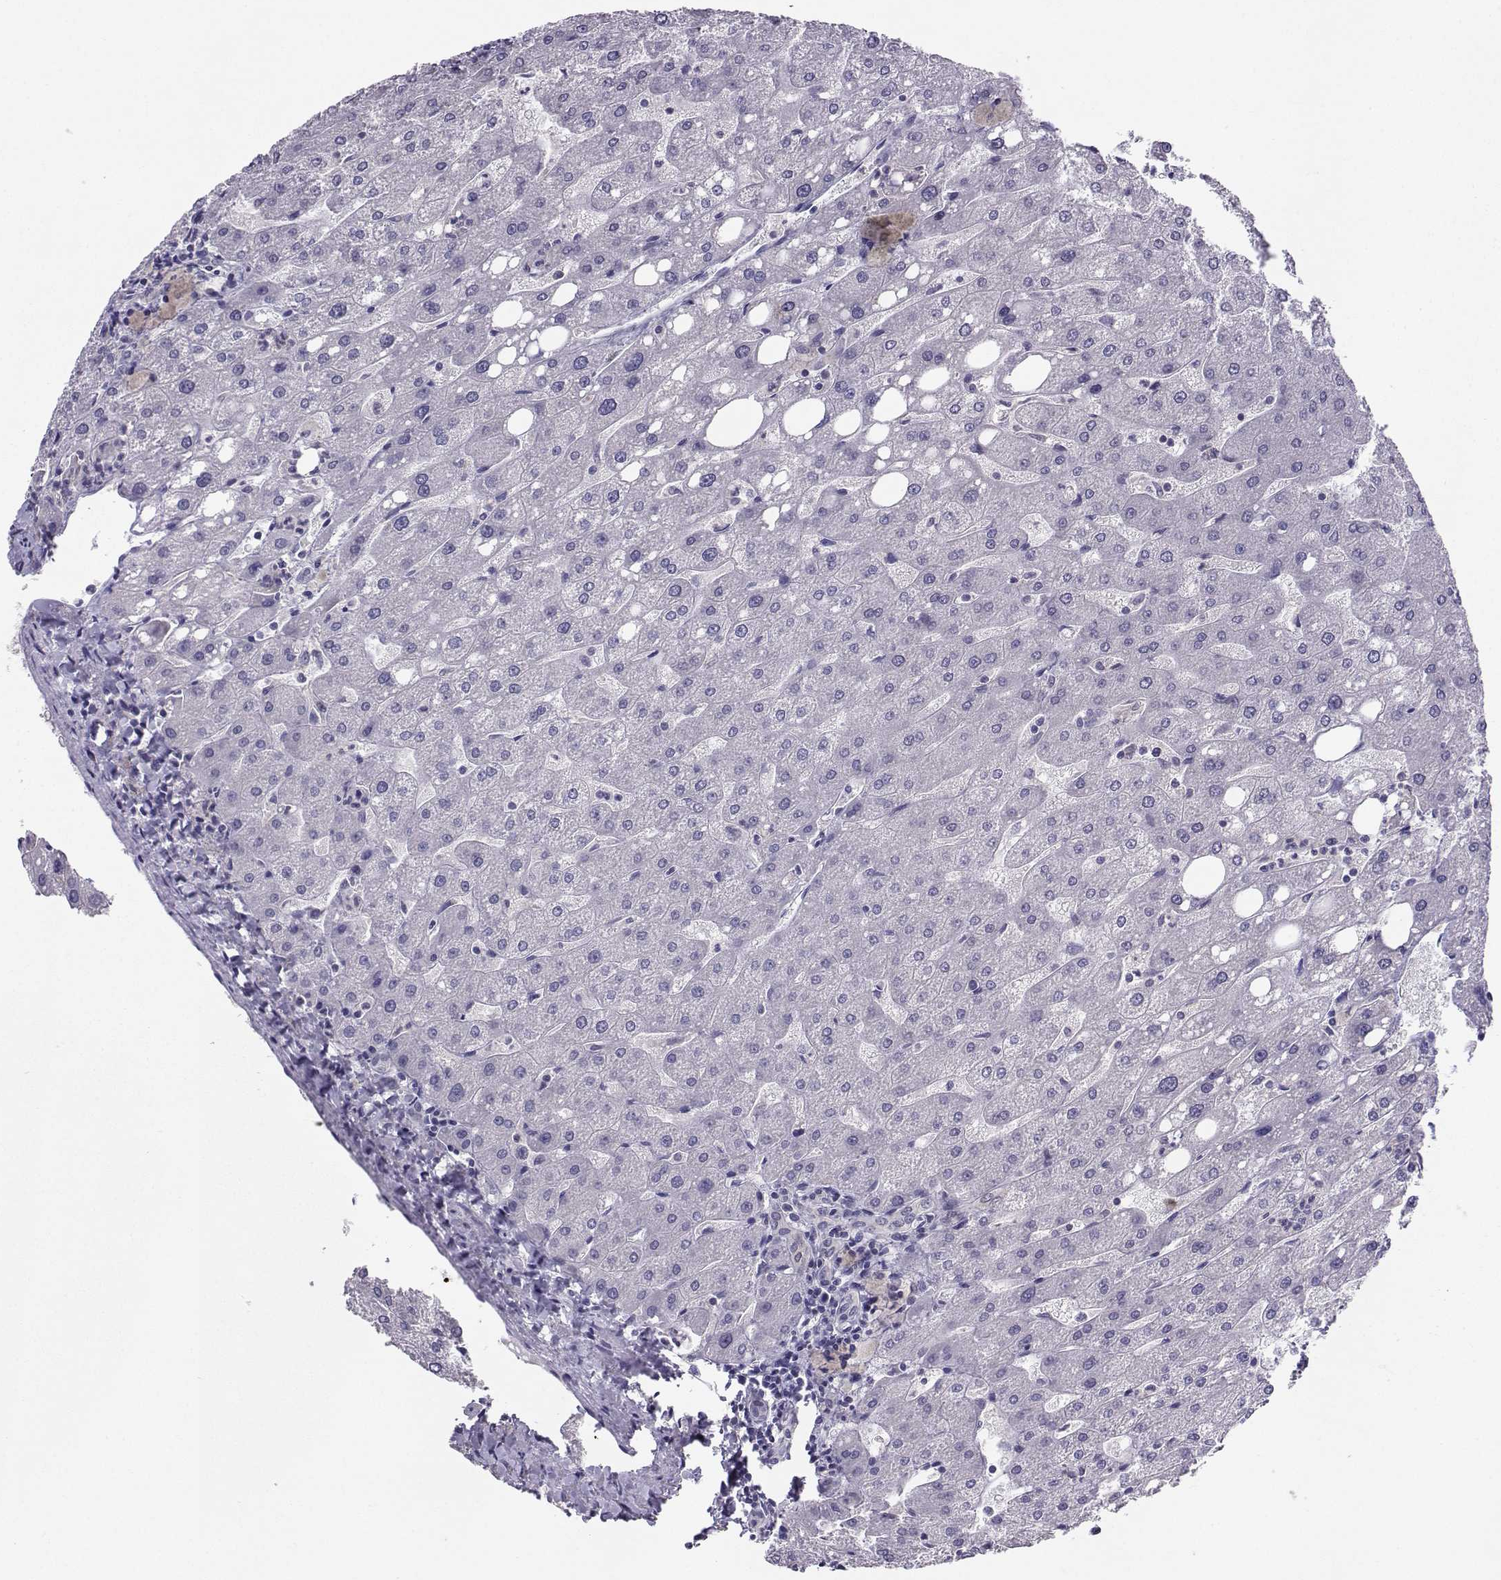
{"staining": {"intensity": "negative", "quantity": "none", "location": "none"}, "tissue": "liver", "cell_type": "Cholangiocytes", "image_type": "normal", "snomed": [{"axis": "morphology", "description": "Normal tissue, NOS"}, {"axis": "topography", "description": "Liver"}], "caption": "DAB immunohistochemical staining of unremarkable human liver displays no significant expression in cholangiocytes.", "gene": "PGK1", "patient": {"sex": "male", "age": 67}}